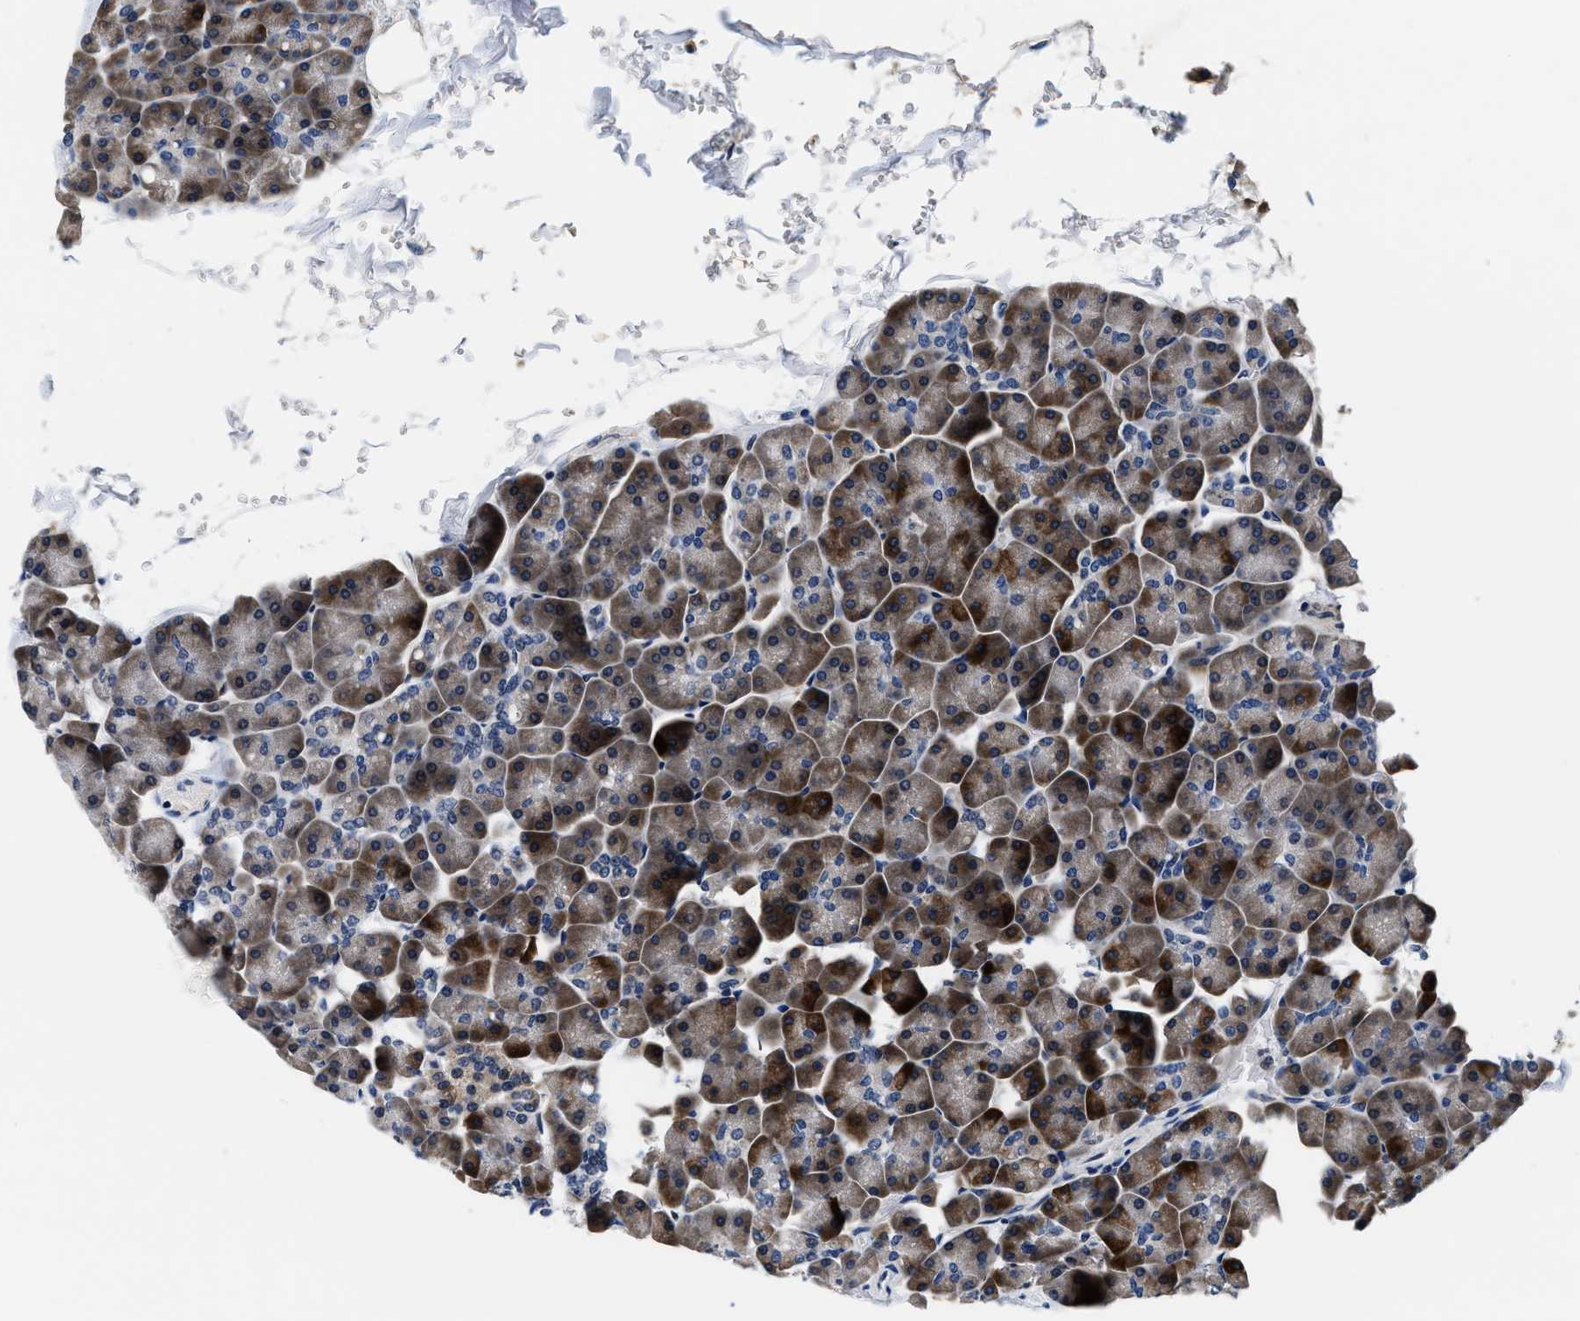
{"staining": {"intensity": "strong", "quantity": "<25%", "location": "cytoplasmic/membranous"}, "tissue": "pancreas", "cell_type": "Exocrine glandular cells", "image_type": "normal", "snomed": [{"axis": "morphology", "description": "Normal tissue, NOS"}, {"axis": "topography", "description": "Pancreas"}], "caption": "IHC (DAB) staining of unremarkable pancreas exhibits strong cytoplasmic/membranous protein positivity in about <25% of exocrine glandular cells.", "gene": "PHPT1", "patient": {"sex": "male", "age": 35}}